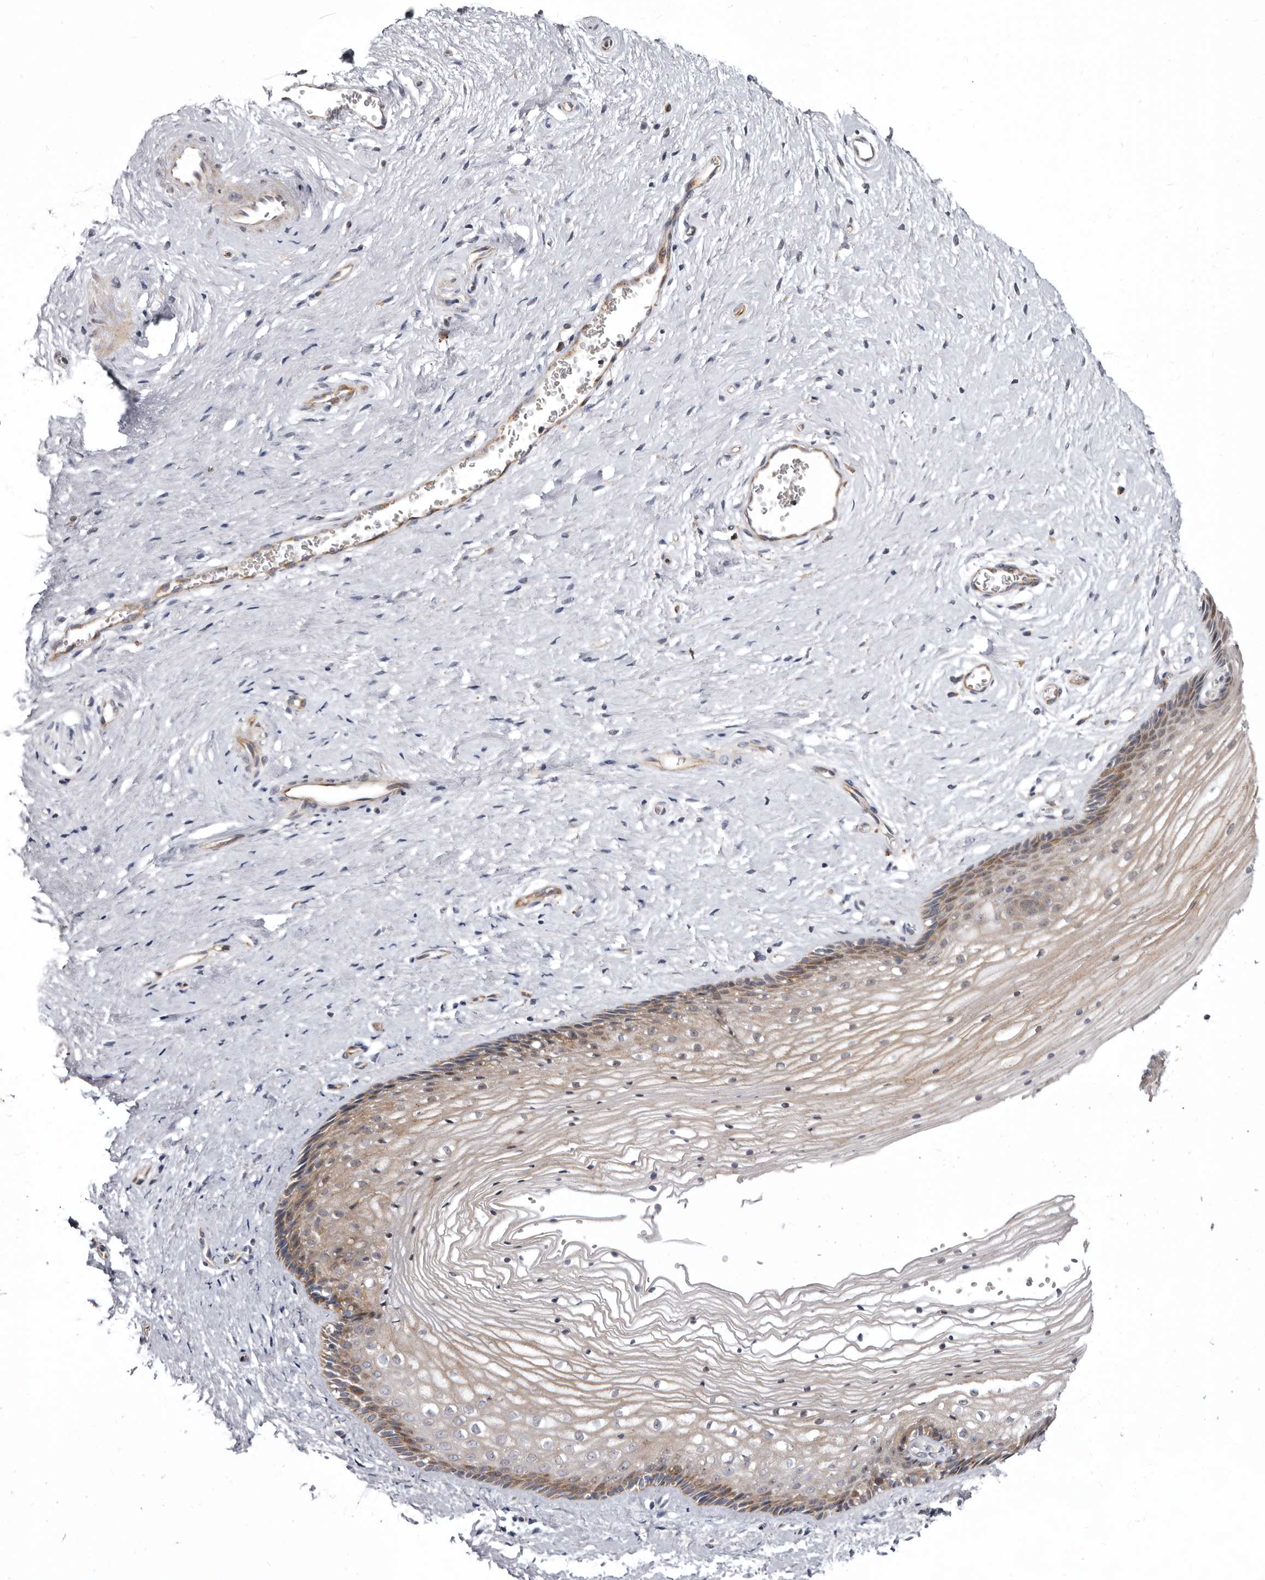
{"staining": {"intensity": "weak", "quantity": "25%-75%", "location": "cytoplasmic/membranous"}, "tissue": "vagina", "cell_type": "Squamous epithelial cells", "image_type": "normal", "snomed": [{"axis": "morphology", "description": "Normal tissue, NOS"}, {"axis": "topography", "description": "Vagina"}], "caption": "Squamous epithelial cells display low levels of weak cytoplasmic/membranous expression in approximately 25%-75% of cells in normal vagina. (DAB IHC, brown staining for protein, blue staining for nuclei).", "gene": "SMC4", "patient": {"sex": "female", "age": 46}}